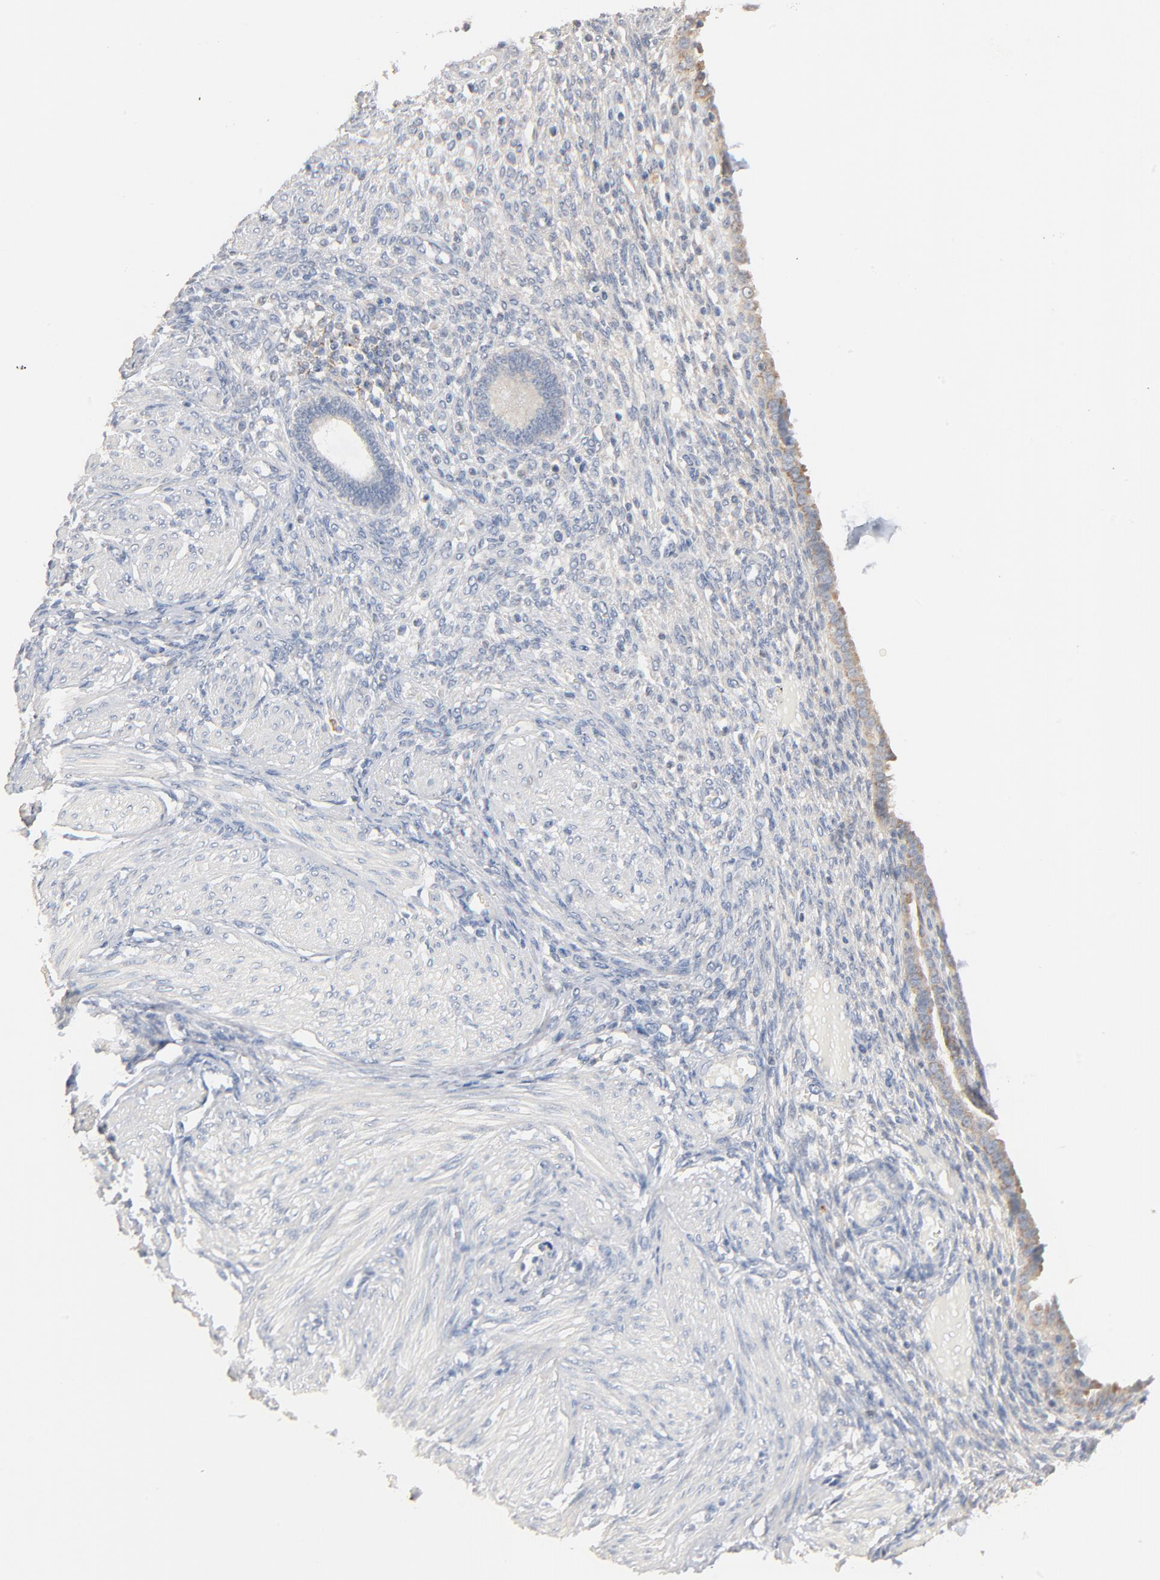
{"staining": {"intensity": "negative", "quantity": "none", "location": "none"}, "tissue": "endometrium", "cell_type": "Cells in endometrial stroma", "image_type": "normal", "snomed": [{"axis": "morphology", "description": "Normal tissue, NOS"}, {"axis": "topography", "description": "Endometrium"}], "caption": "Human endometrium stained for a protein using immunohistochemistry shows no staining in cells in endometrial stroma.", "gene": "ZDHHC8", "patient": {"sex": "female", "age": 72}}